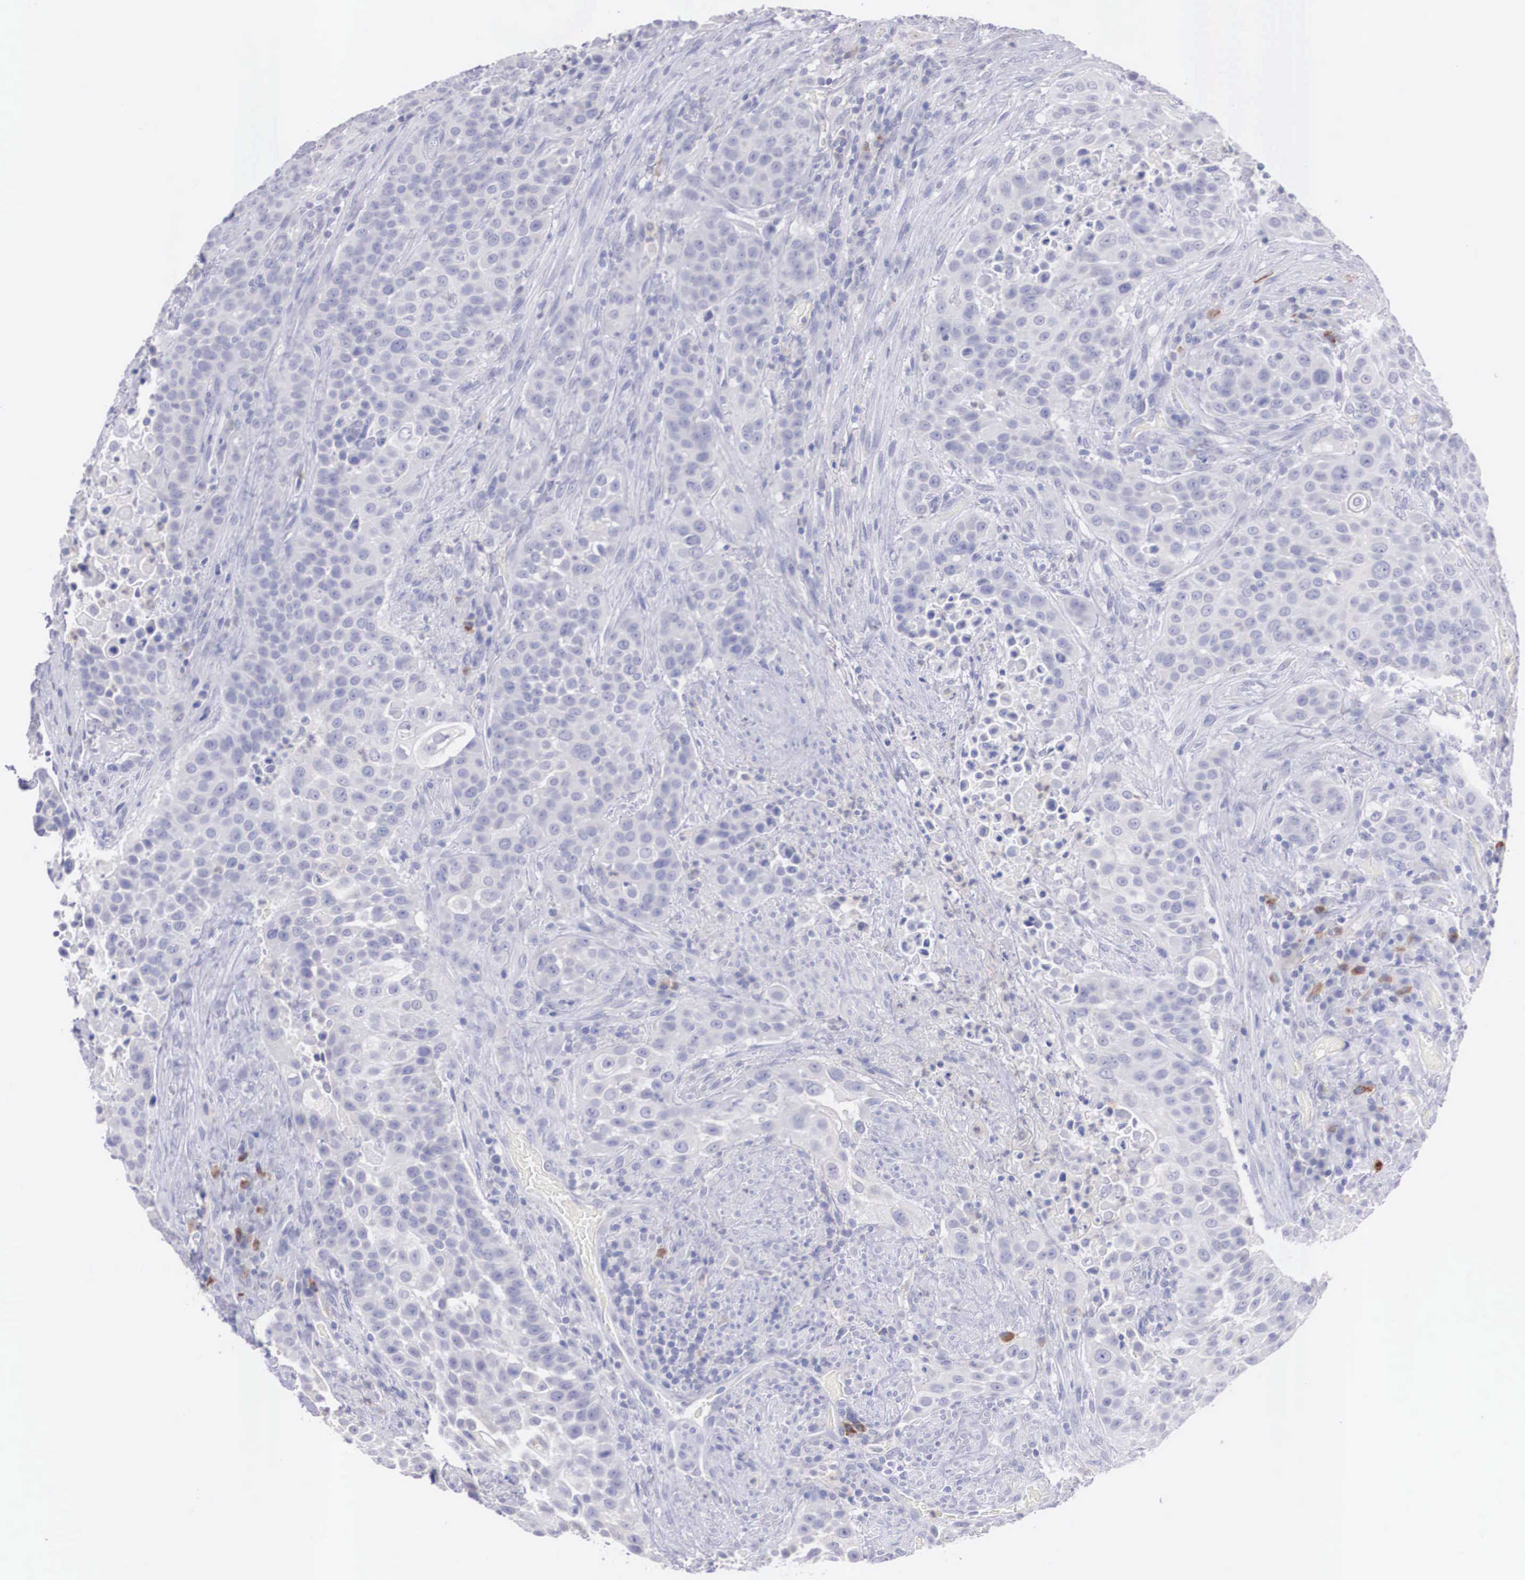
{"staining": {"intensity": "weak", "quantity": "25%-75%", "location": "cytoplasmic/membranous"}, "tissue": "urothelial cancer", "cell_type": "Tumor cells", "image_type": "cancer", "snomed": [{"axis": "morphology", "description": "Urothelial carcinoma, High grade"}, {"axis": "topography", "description": "Urinary bladder"}], "caption": "Urothelial cancer tissue shows weak cytoplasmic/membranous expression in approximately 25%-75% of tumor cells", "gene": "REPS2", "patient": {"sex": "male", "age": 74}}